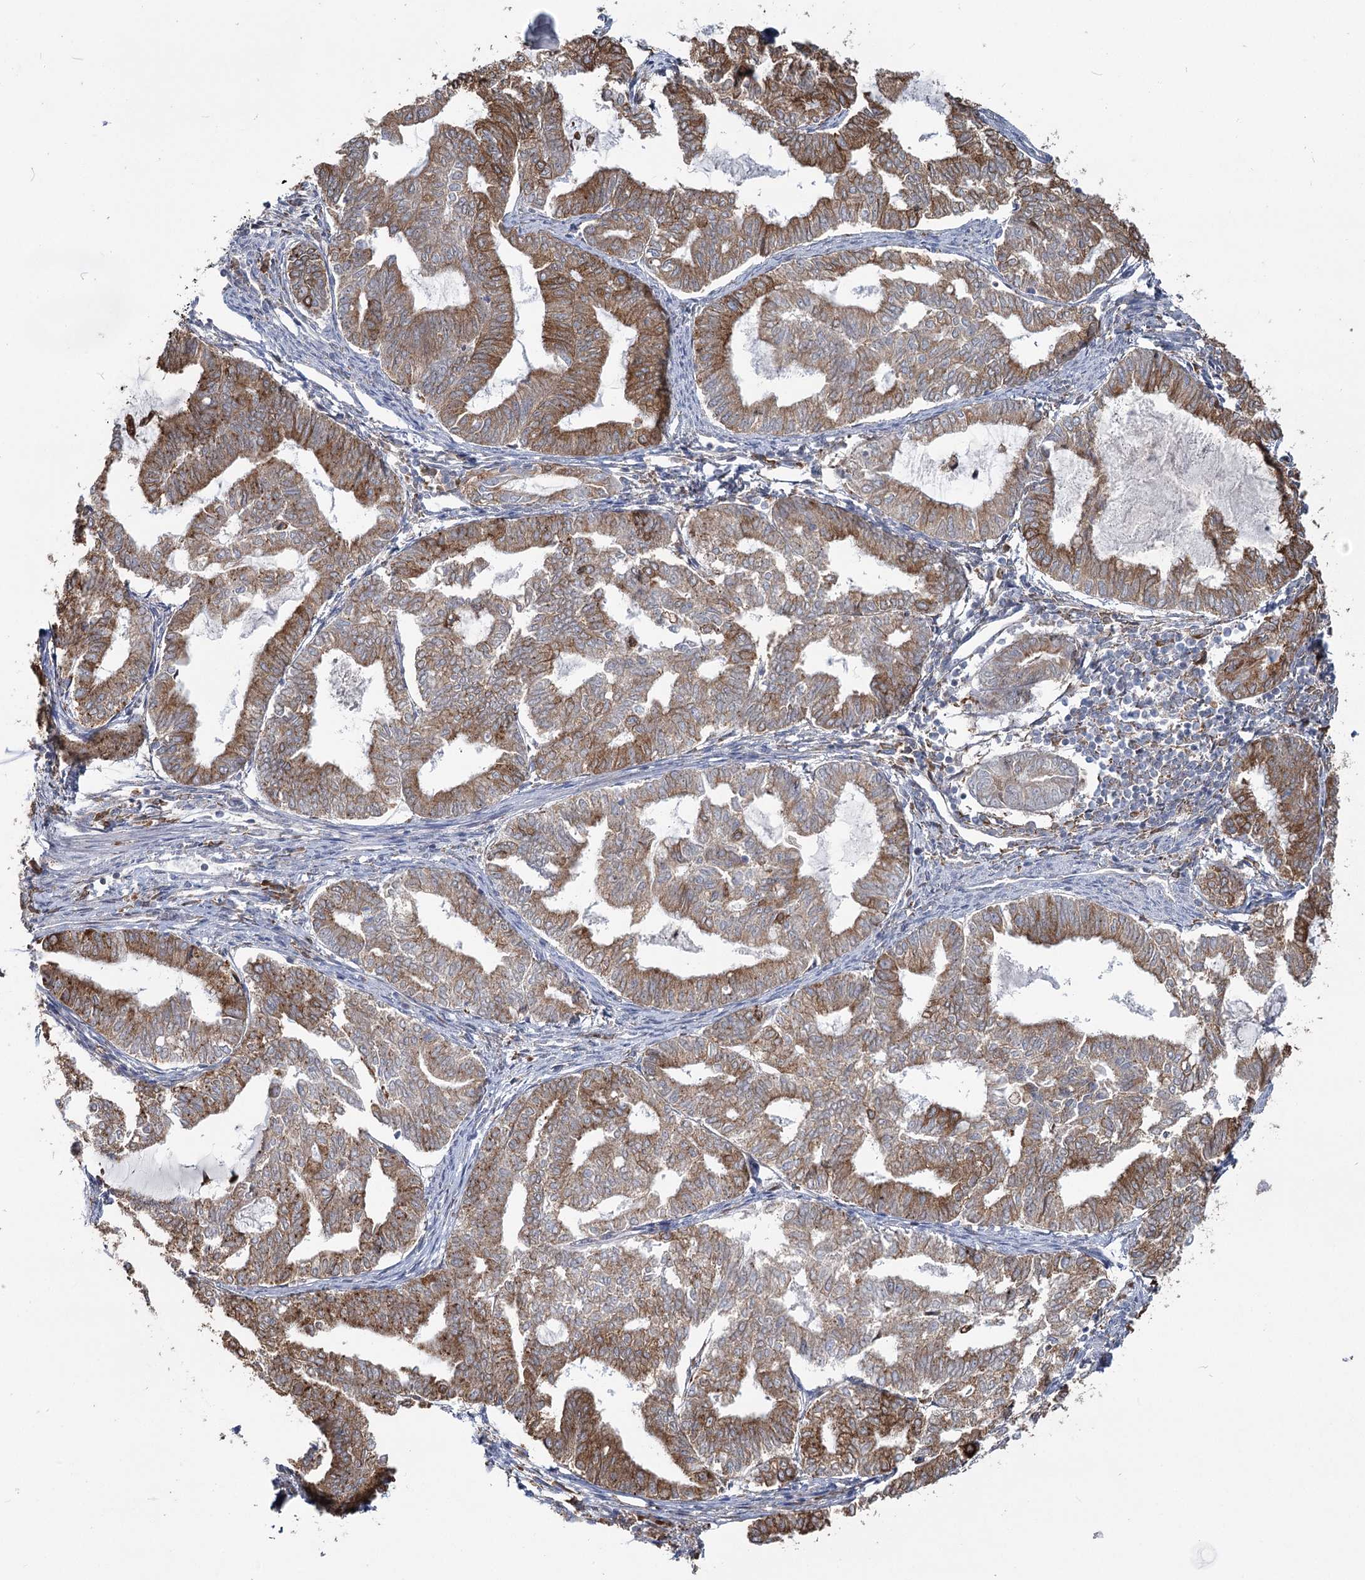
{"staining": {"intensity": "moderate", "quantity": ">75%", "location": "cytoplasmic/membranous"}, "tissue": "endometrial cancer", "cell_type": "Tumor cells", "image_type": "cancer", "snomed": [{"axis": "morphology", "description": "Adenocarcinoma, NOS"}, {"axis": "topography", "description": "Endometrium"}], "caption": "An image of human endometrial cancer (adenocarcinoma) stained for a protein displays moderate cytoplasmic/membranous brown staining in tumor cells. (IHC, brightfield microscopy, high magnification).", "gene": "ZCCHC9", "patient": {"sex": "female", "age": 79}}